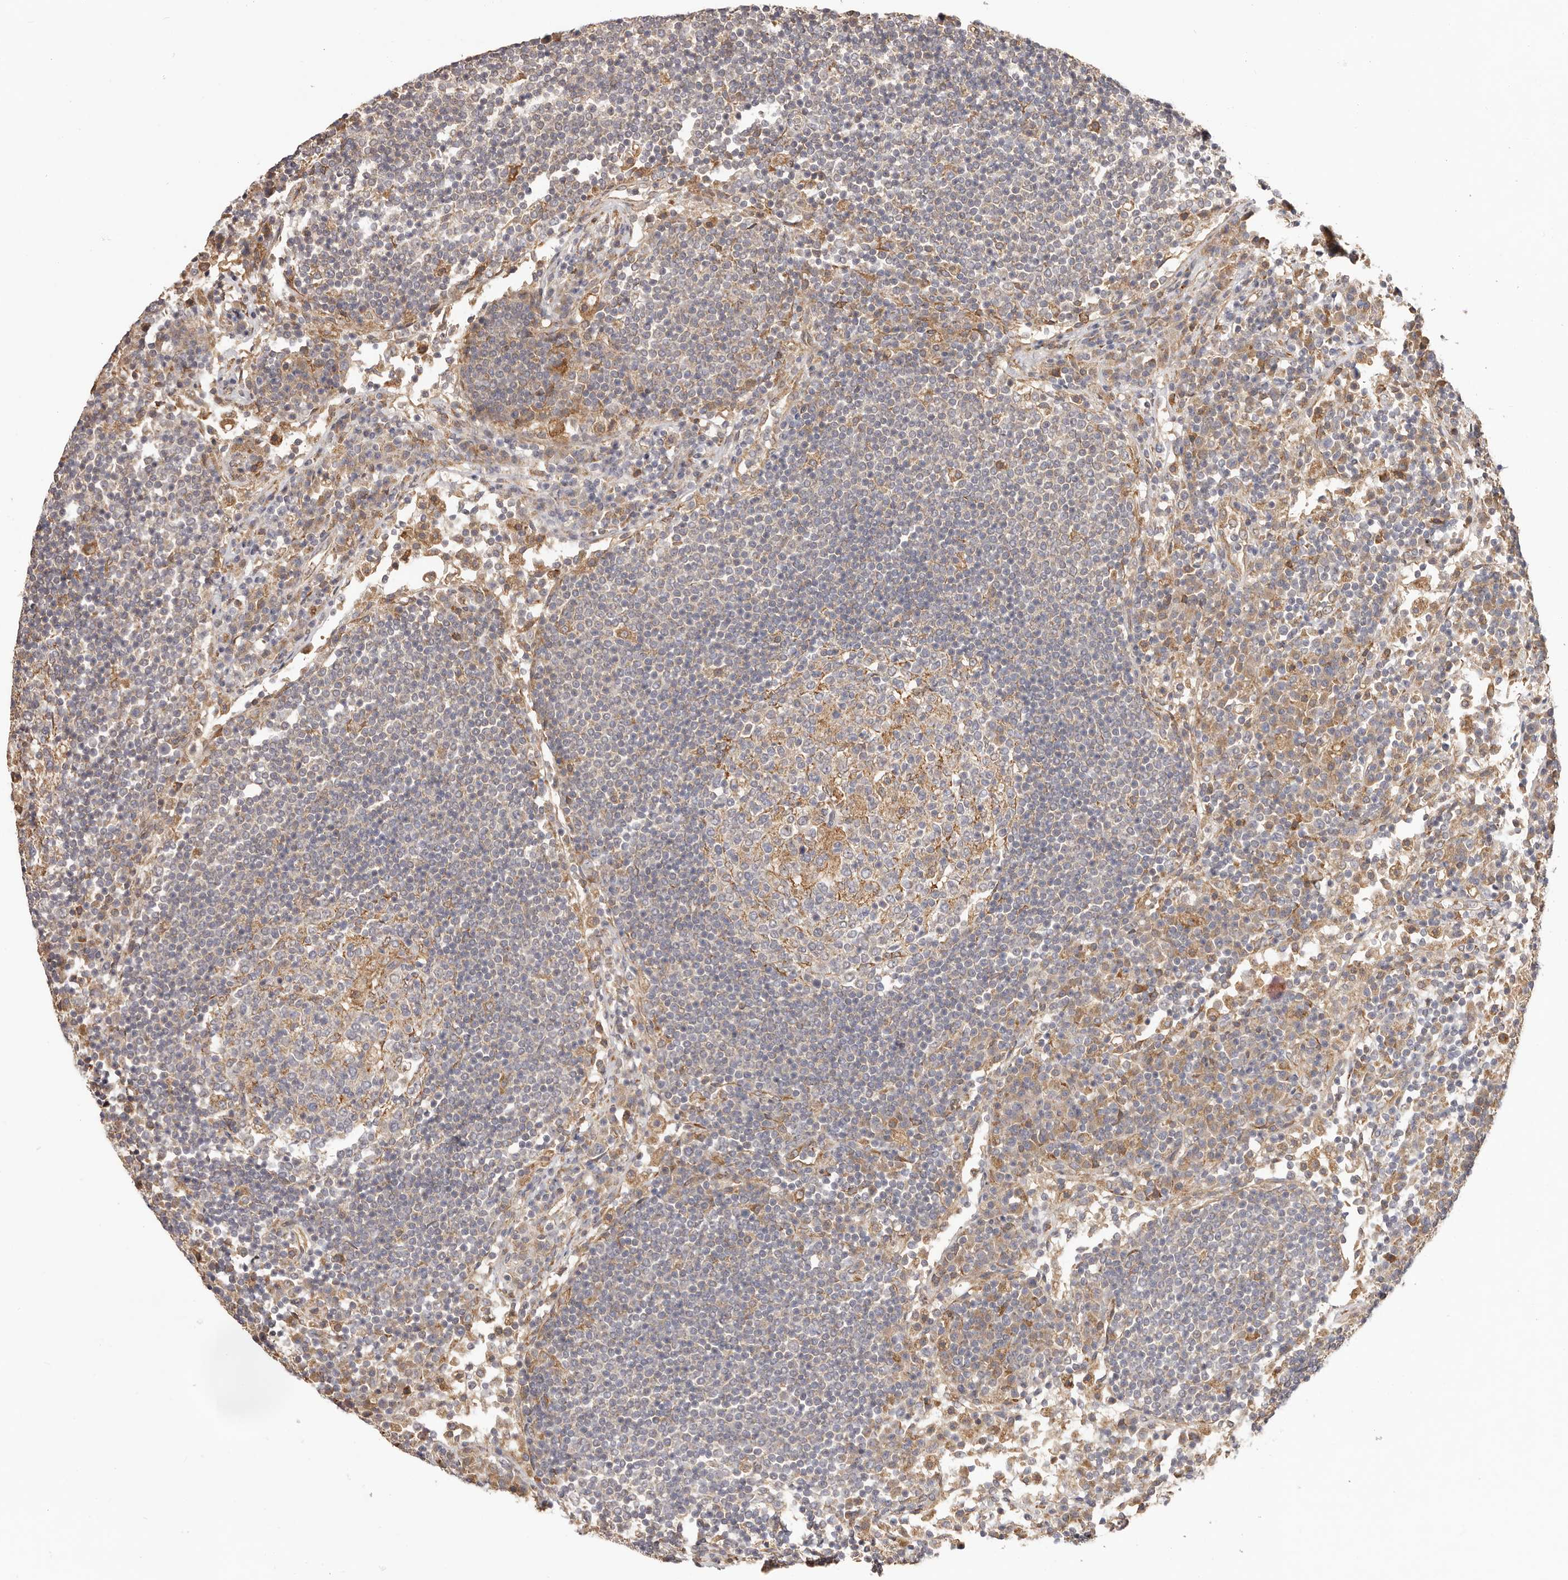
{"staining": {"intensity": "moderate", "quantity": "<25%", "location": "cytoplasmic/membranous"}, "tissue": "lymph node", "cell_type": "Germinal center cells", "image_type": "normal", "snomed": [{"axis": "morphology", "description": "Normal tissue, NOS"}, {"axis": "topography", "description": "Lymph node"}], "caption": "A high-resolution image shows immunohistochemistry (IHC) staining of normal lymph node, which demonstrates moderate cytoplasmic/membranous expression in about <25% of germinal center cells. (DAB IHC, brown staining for protein, blue staining for nuclei).", "gene": "UBR2", "patient": {"sex": "female", "age": 53}}